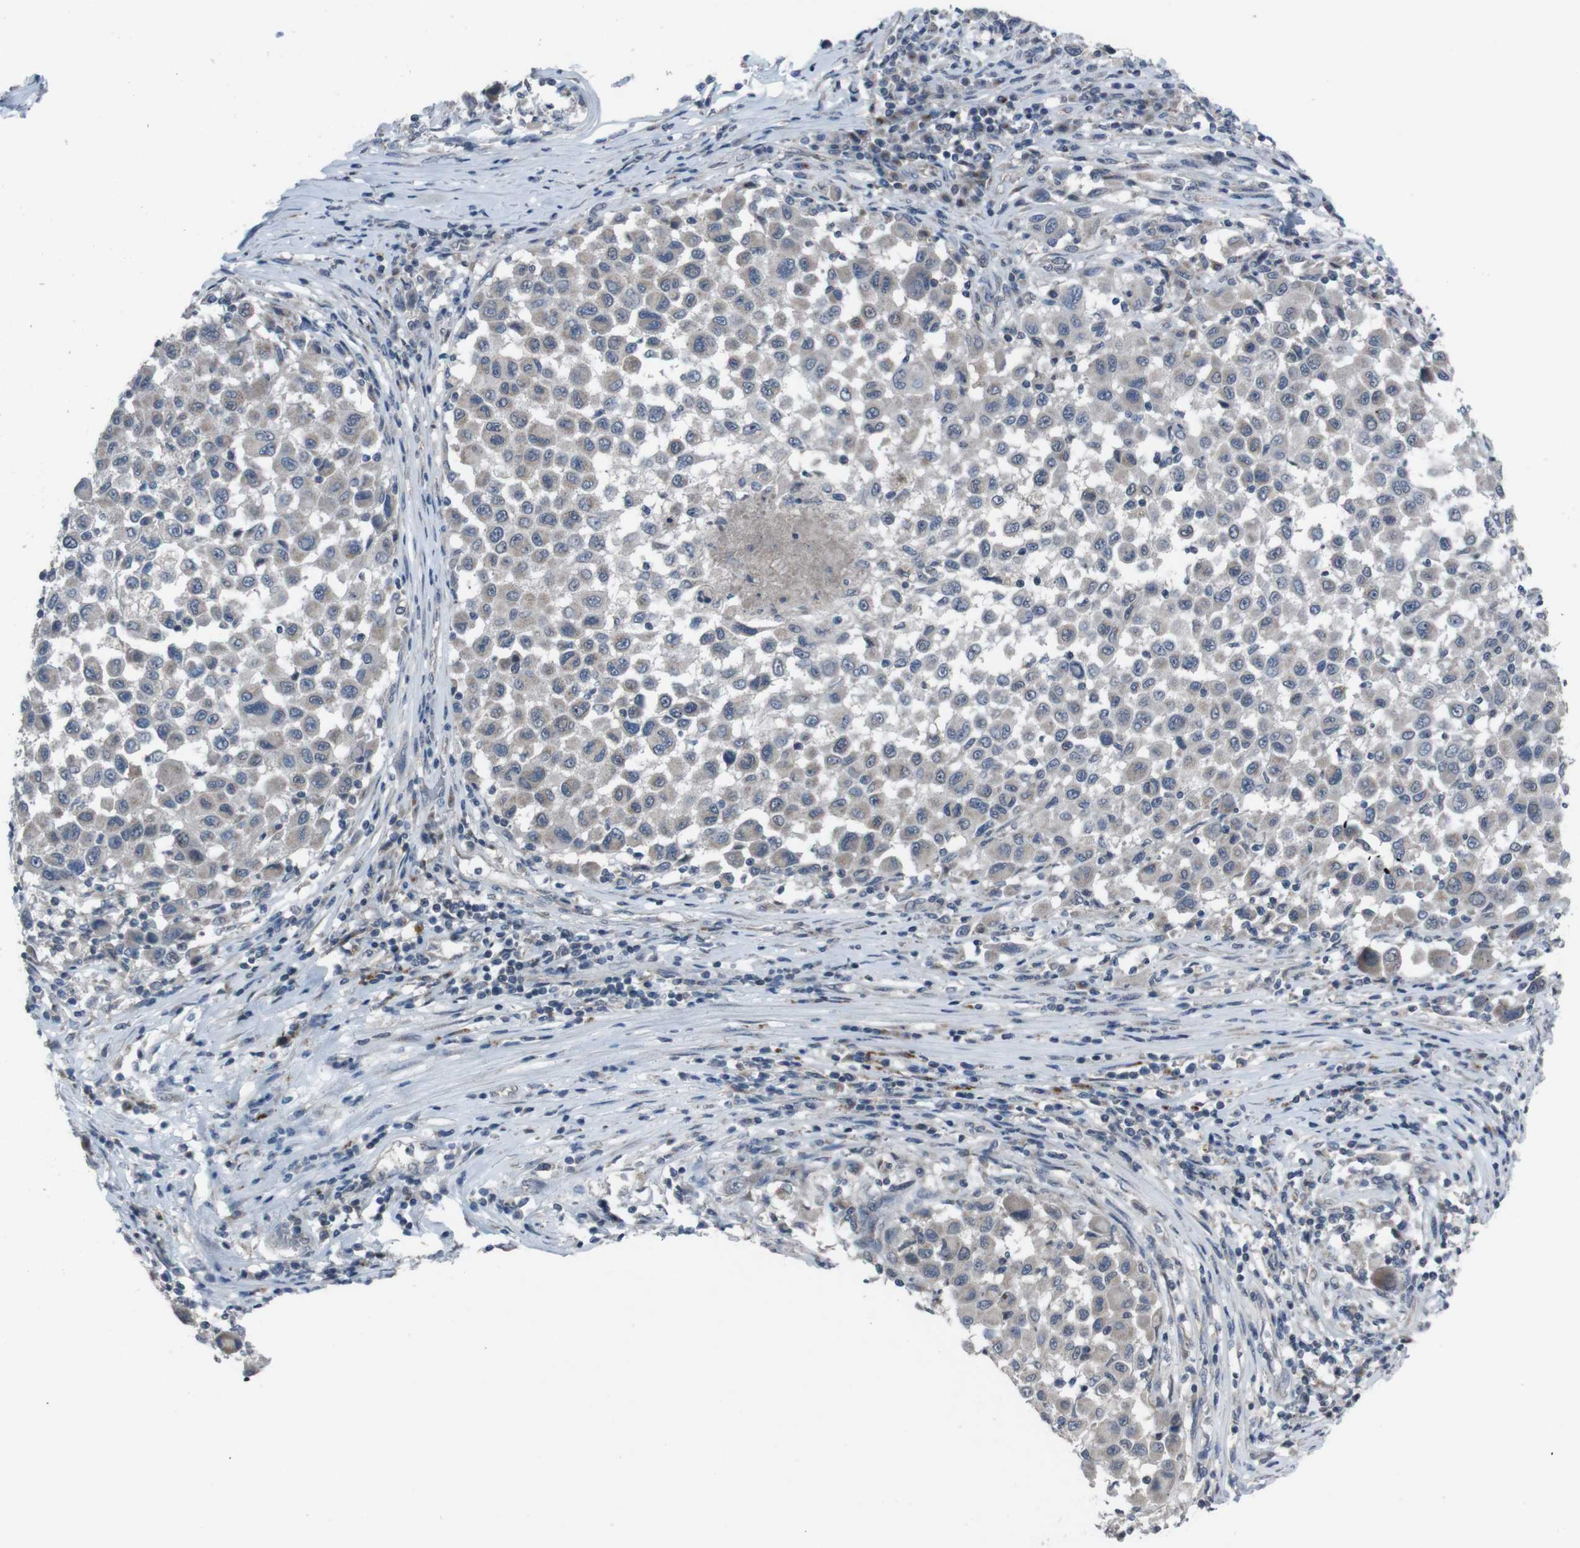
{"staining": {"intensity": "weak", "quantity": "<25%", "location": "cytoplasmic/membranous"}, "tissue": "melanoma", "cell_type": "Tumor cells", "image_type": "cancer", "snomed": [{"axis": "morphology", "description": "Malignant melanoma, Metastatic site"}, {"axis": "topography", "description": "Lymph node"}], "caption": "DAB immunohistochemical staining of human malignant melanoma (metastatic site) shows no significant positivity in tumor cells.", "gene": "EFNA5", "patient": {"sex": "male", "age": 61}}